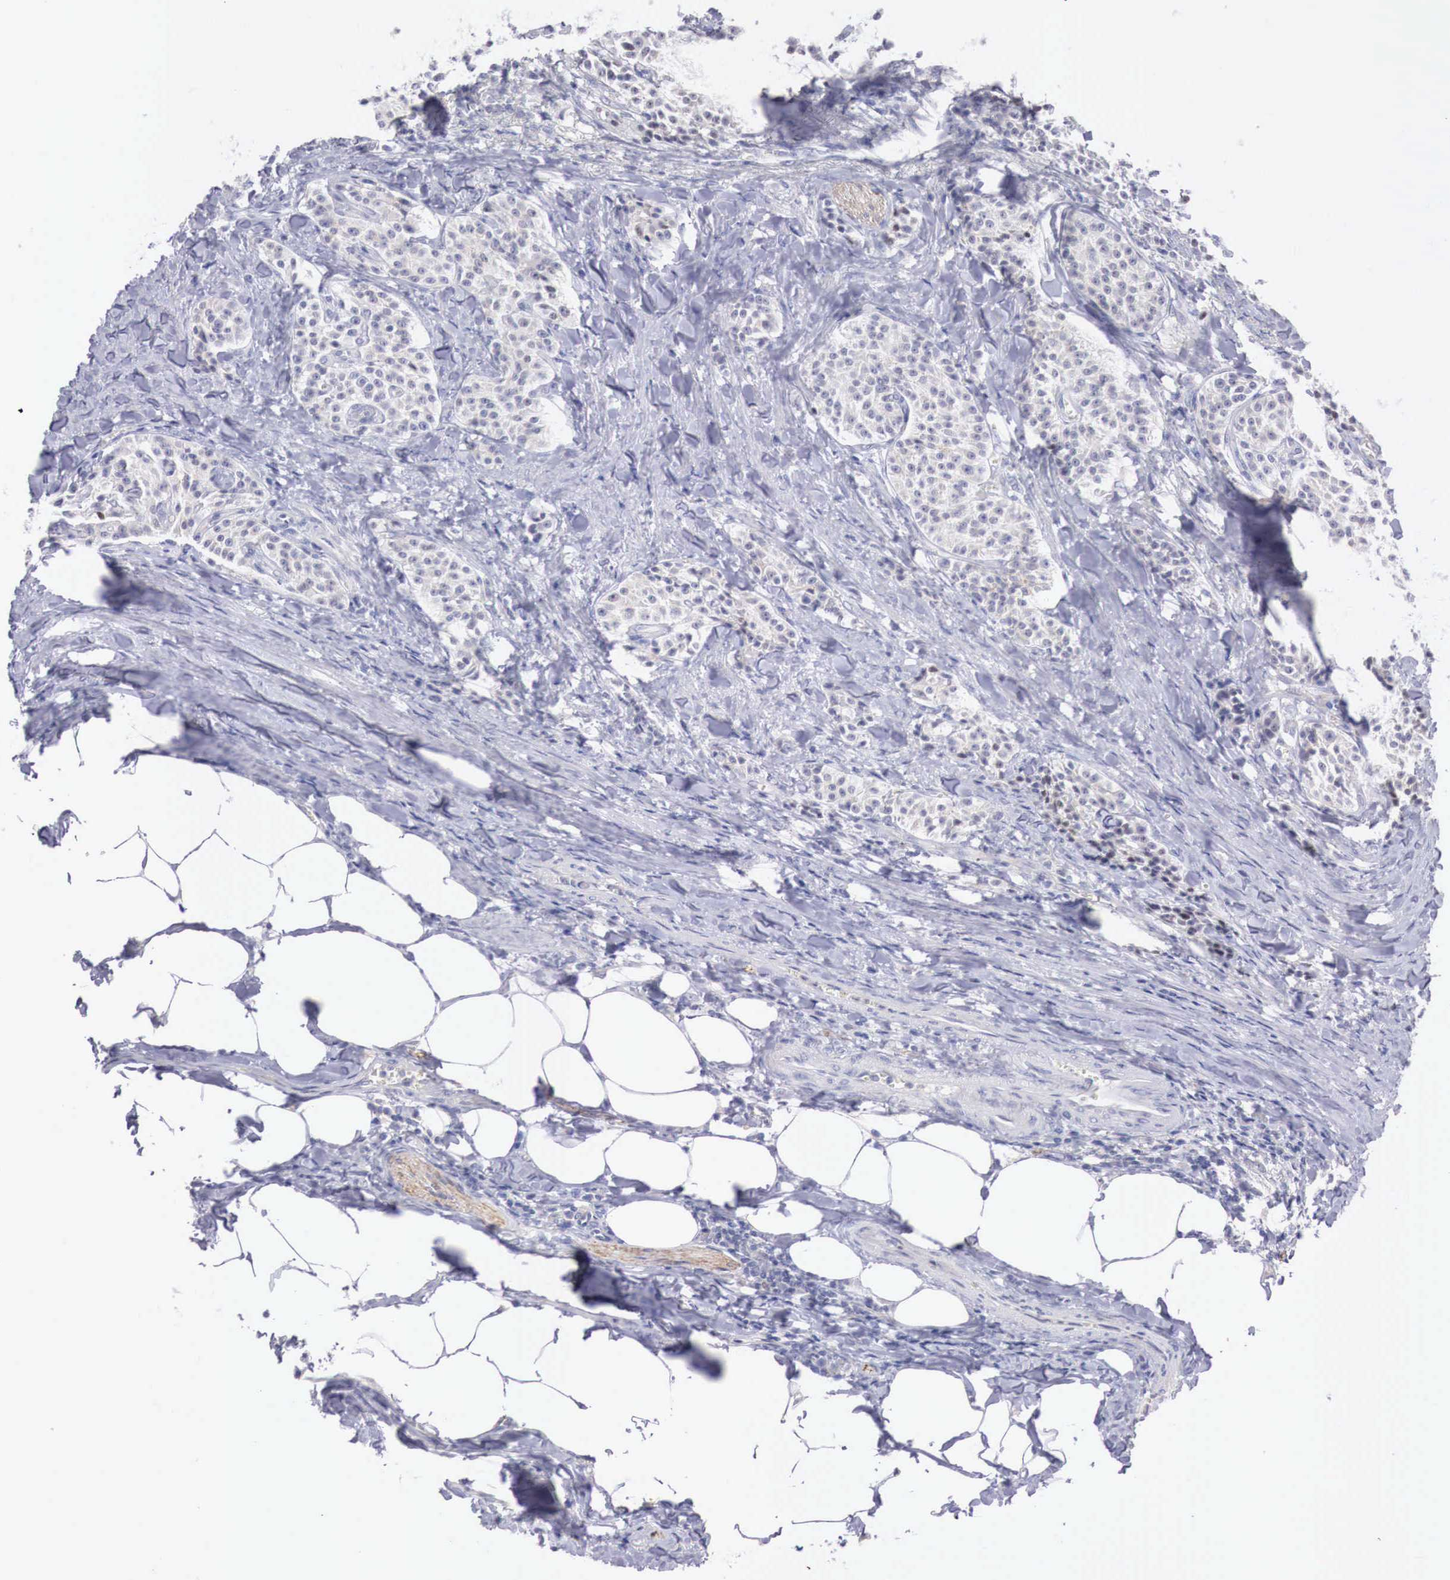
{"staining": {"intensity": "negative", "quantity": "none", "location": "none"}, "tissue": "carcinoid", "cell_type": "Tumor cells", "image_type": "cancer", "snomed": [{"axis": "morphology", "description": "Carcinoid, malignant, NOS"}, {"axis": "topography", "description": "Stomach"}], "caption": "Tumor cells show no significant expression in malignant carcinoid.", "gene": "TRIM13", "patient": {"sex": "female", "age": 76}}